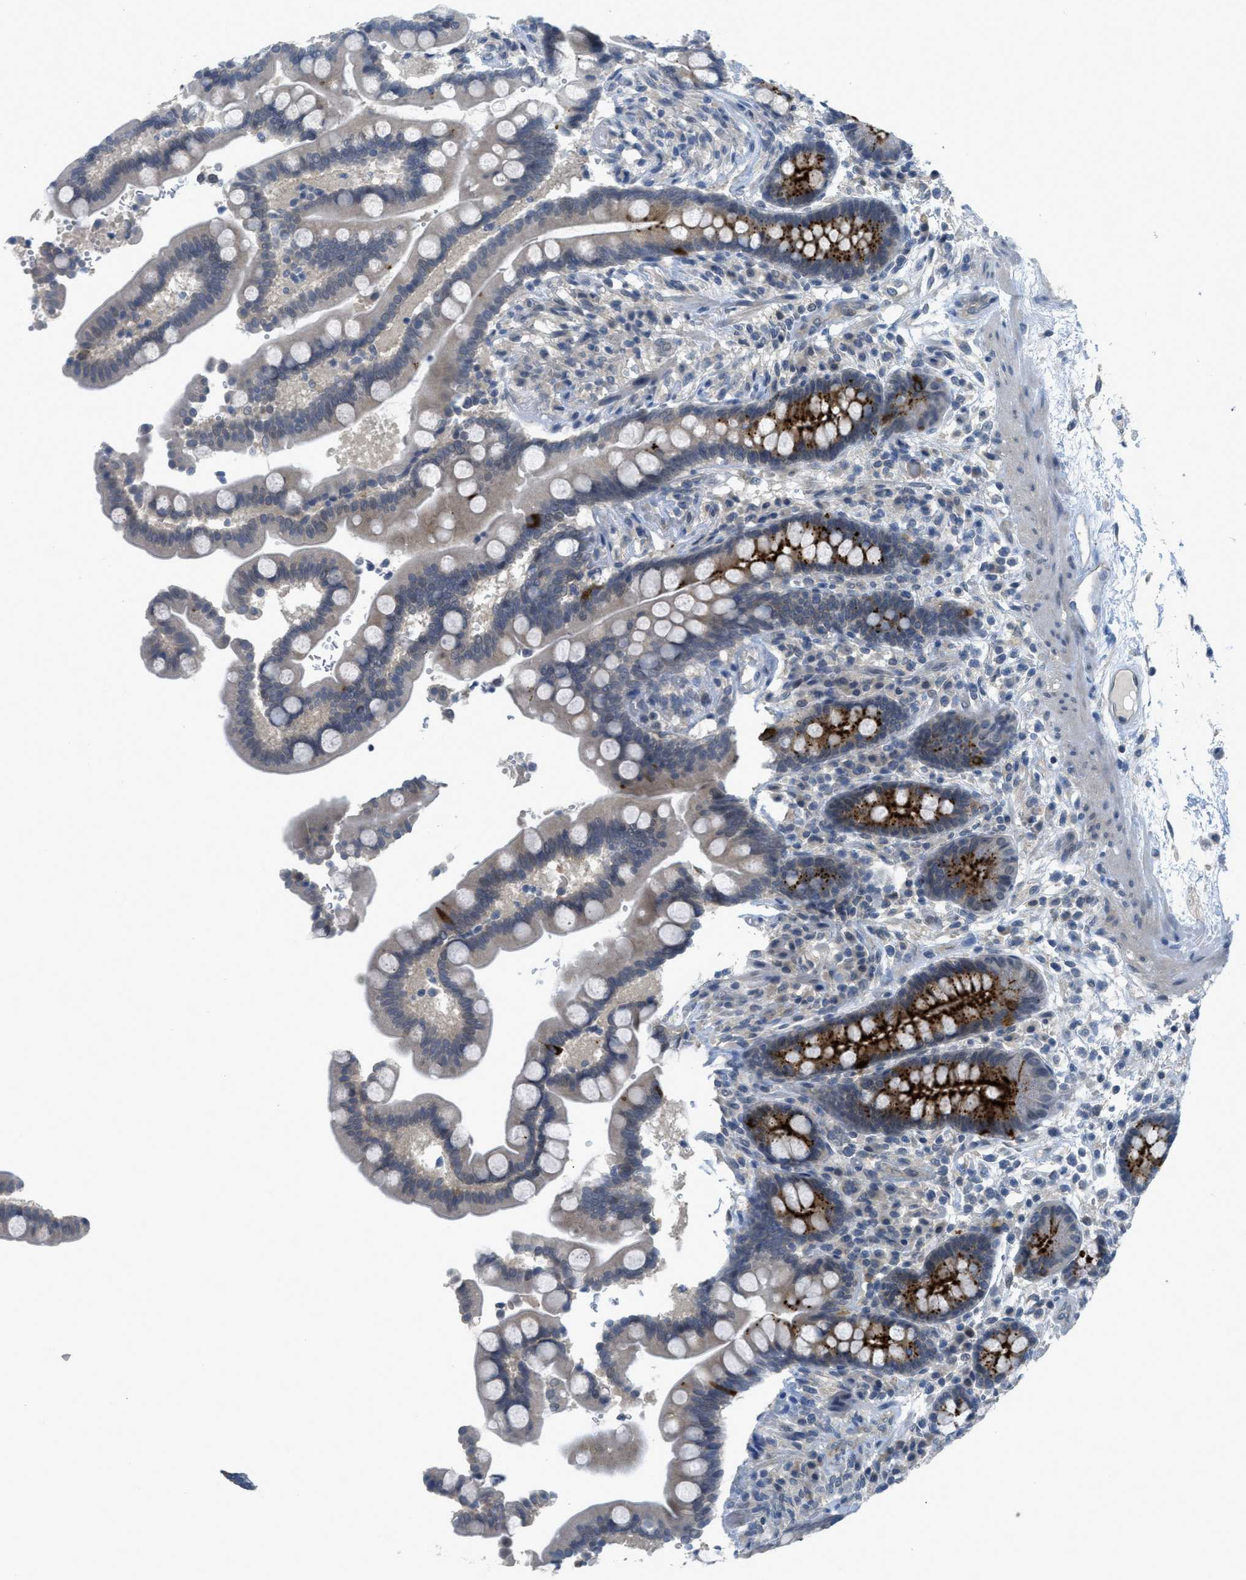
{"staining": {"intensity": "weak", "quantity": ">75%", "location": "cytoplasmic/membranous"}, "tissue": "colon", "cell_type": "Endothelial cells", "image_type": "normal", "snomed": [{"axis": "morphology", "description": "Normal tissue, NOS"}, {"axis": "topography", "description": "Colon"}], "caption": "Weak cytoplasmic/membranous protein expression is identified in approximately >75% of endothelial cells in colon. Using DAB (3,3'-diaminobenzidine) (brown) and hematoxylin (blue) stains, captured at high magnification using brightfield microscopy.", "gene": "TNFAIP1", "patient": {"sex": "male", "age": 73}}